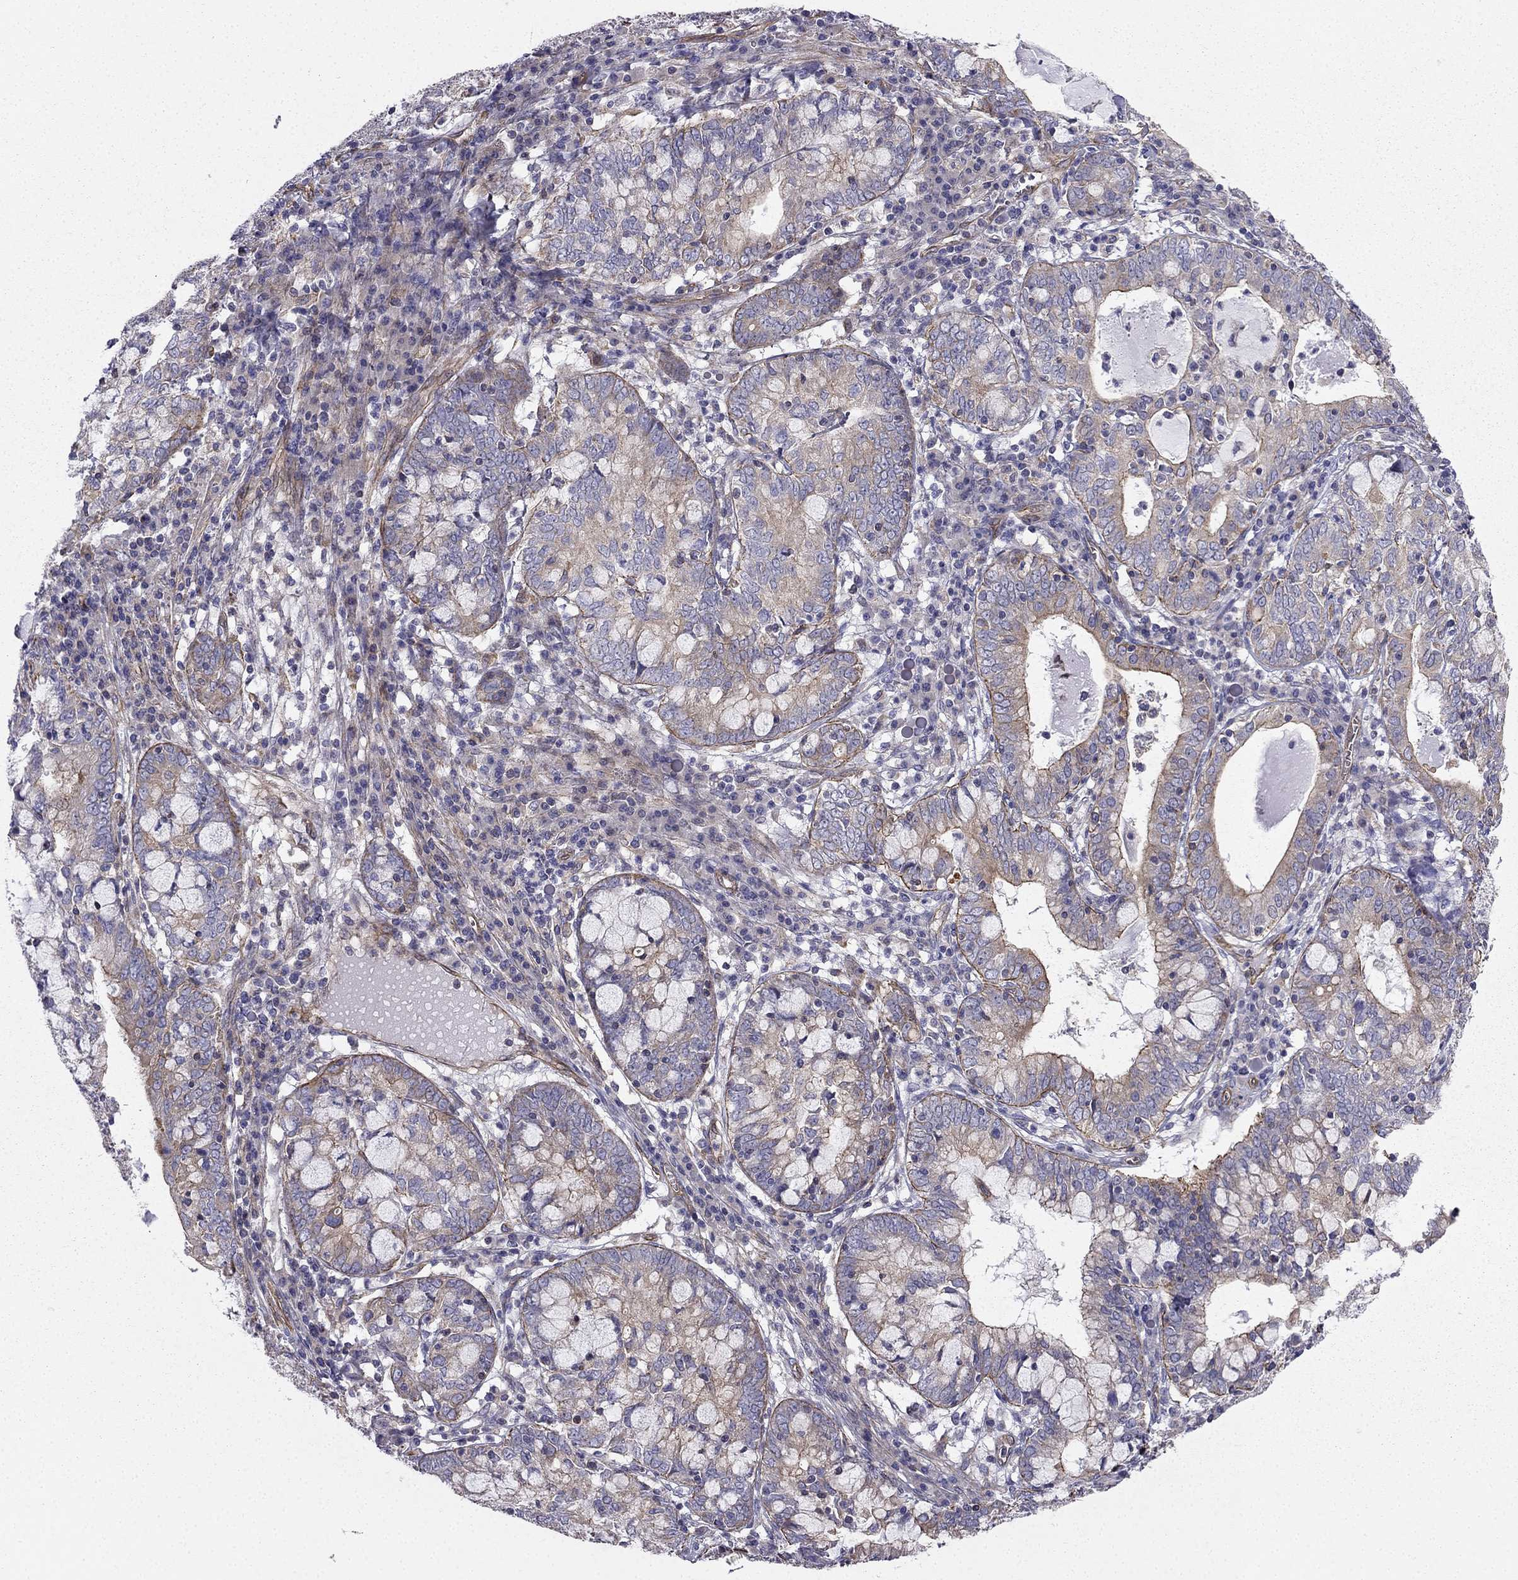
{"staining": {"intensity": "moderate", "quantity": "25%-75%", "location": "cytoplasmic/membranous"}, "tissue": "cervical cancer", "cell_type": "Tumor cells", "image_type": "cancer", "snomed": [{"axis": "morphology", "description": "Adenocarcinoma, NOS"}, {"axis": "topography", "description": "Cervix"}], "caption": "Immunohistochemistry staining of cervical cancer (adenocarcinoma), which exhibits medium levels of moderate cytoplasmic/membranous expression in approximately 25%-75% of tumor cells indicating moderate cytoplasmic/membranous protein expression. The staining was performed using DAB (brown) for protein detection and nuclei were counterstained in hematoxylin (blue).", "gene": "ENOX1", "patient": {"sex": "female", "age": 40}}